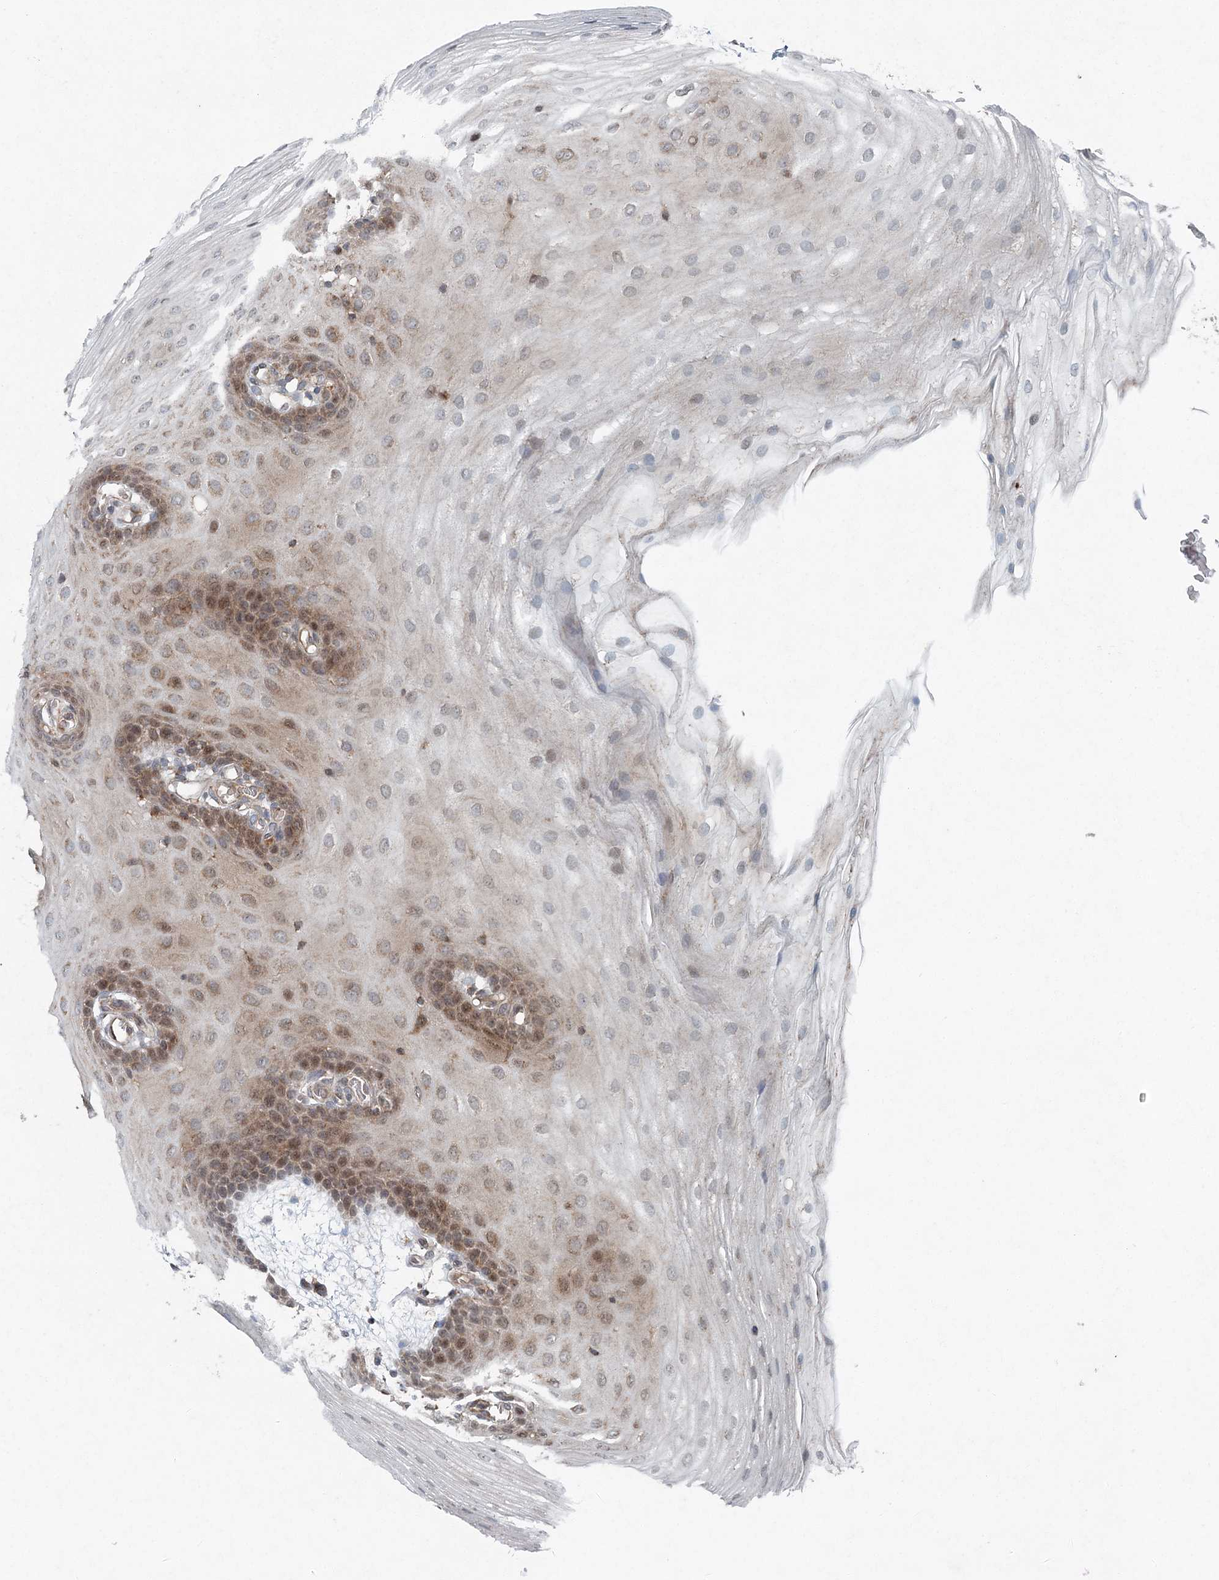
{"staining": {"intensity": "moderate", "quantity": "<25%", "location": "cytoplasmic/membranous,nuclear"}, "tissue": "oral mucosa", "cell_type": "Squamous epithelial cells", "image_type": "normal", "snomed": [{"axis": "morphology", "description": "Normal tissue, NOS"}, {"axis": "topography", "description": "Oral tissue"}], "caption": "This image exhibits immunohistochemistry staining of normal human oral mucosa, with low moderate cytoplasmic/membranous,nuclear expression in about <25% of squamous epithelial cells.", "gene": "SKIC3", "patient": {"sex": "male", "age": 68}}